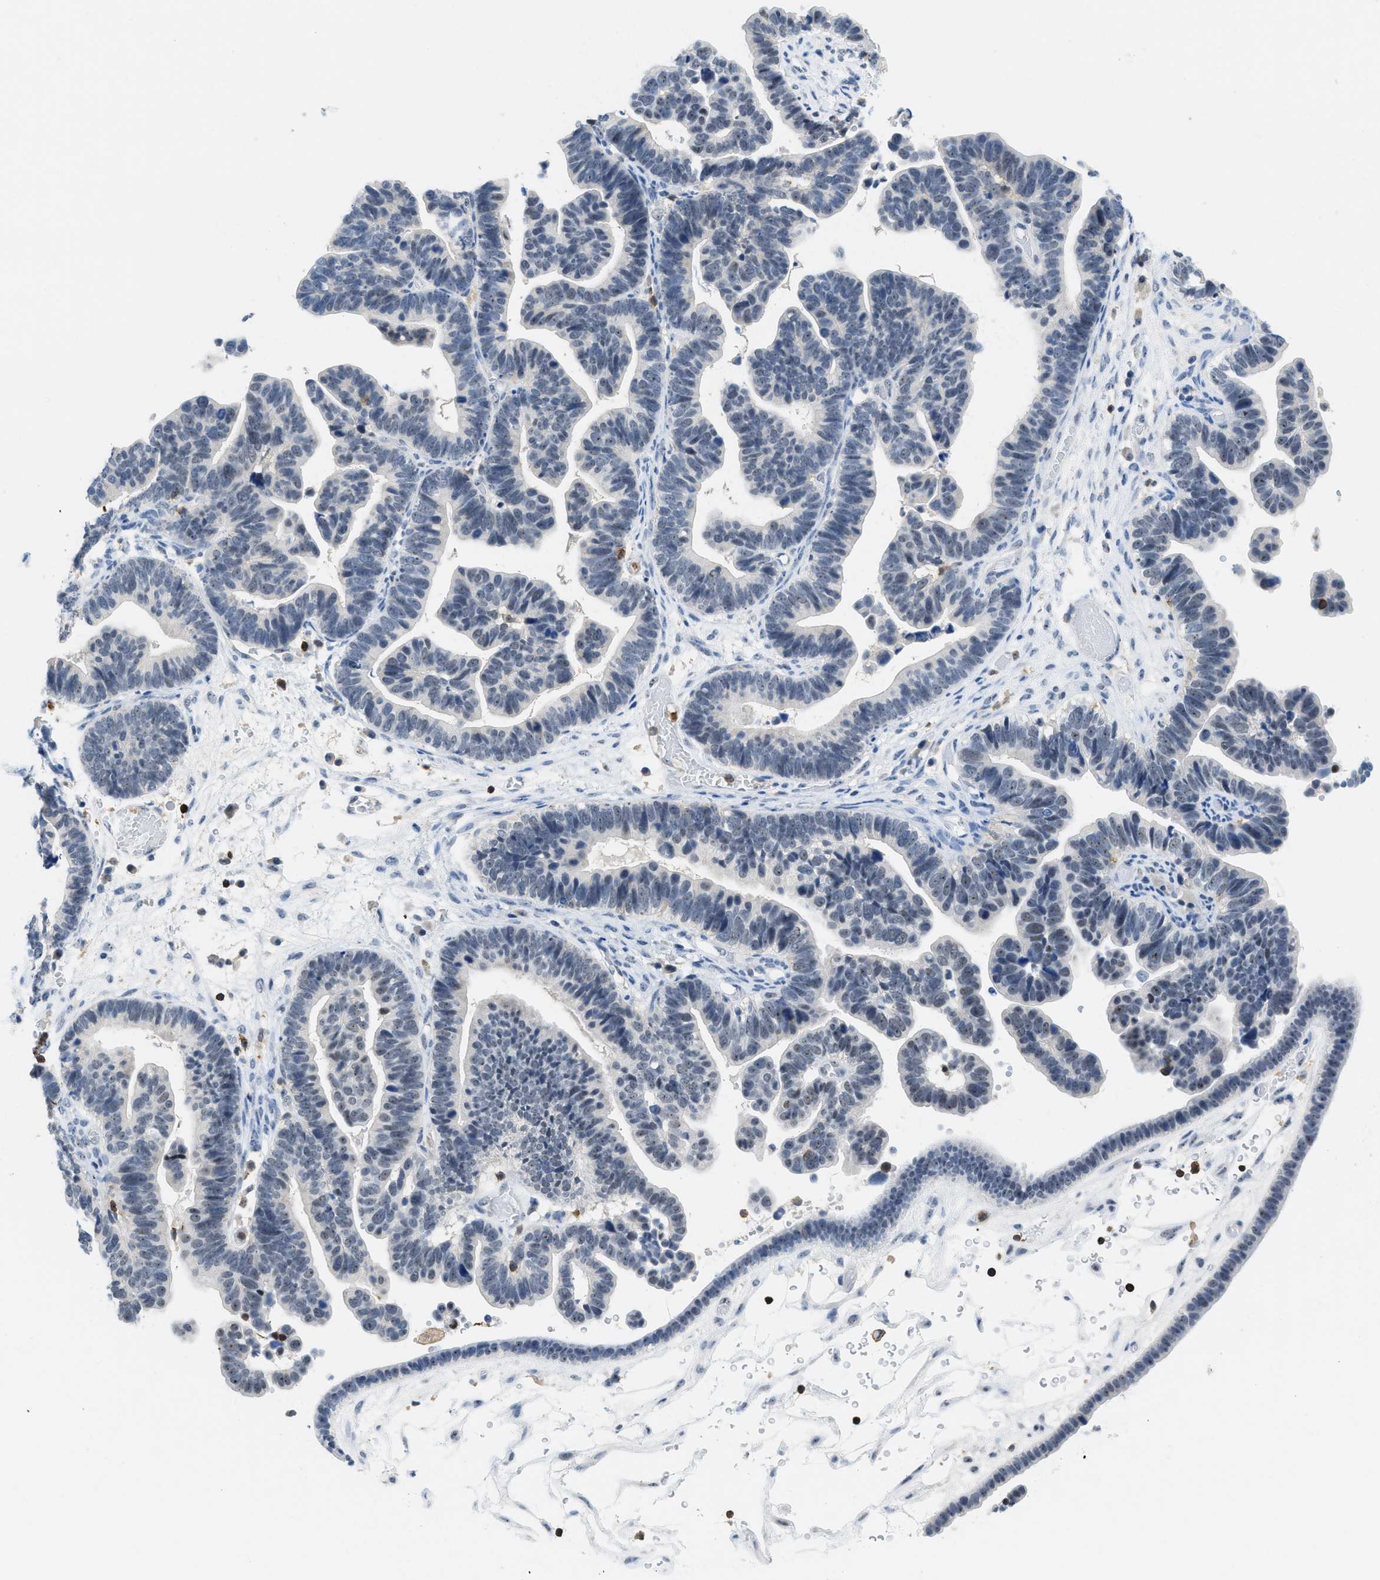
{"staining": {"intensity": "negative", "quantity": "none", "location": "none"}, "tissue": "ovarian cancer", "cell_type": "Tumor cells", "image_type": "cancer", "snomed": [{"axis": "morphology", "description": "Cystadenocarcinoma, serous, NOS"}, {"axis": "topography", "description": "Ovary"}], "caption": "High power microscopy micrograph of an immunohistochemistry photomicrograph of ovarian serous cystadenocarcinoma, revealing no significant positivity in tumor cells.", "gene": "FAM151A", "patient": {"sex": "female", "age": 56}}